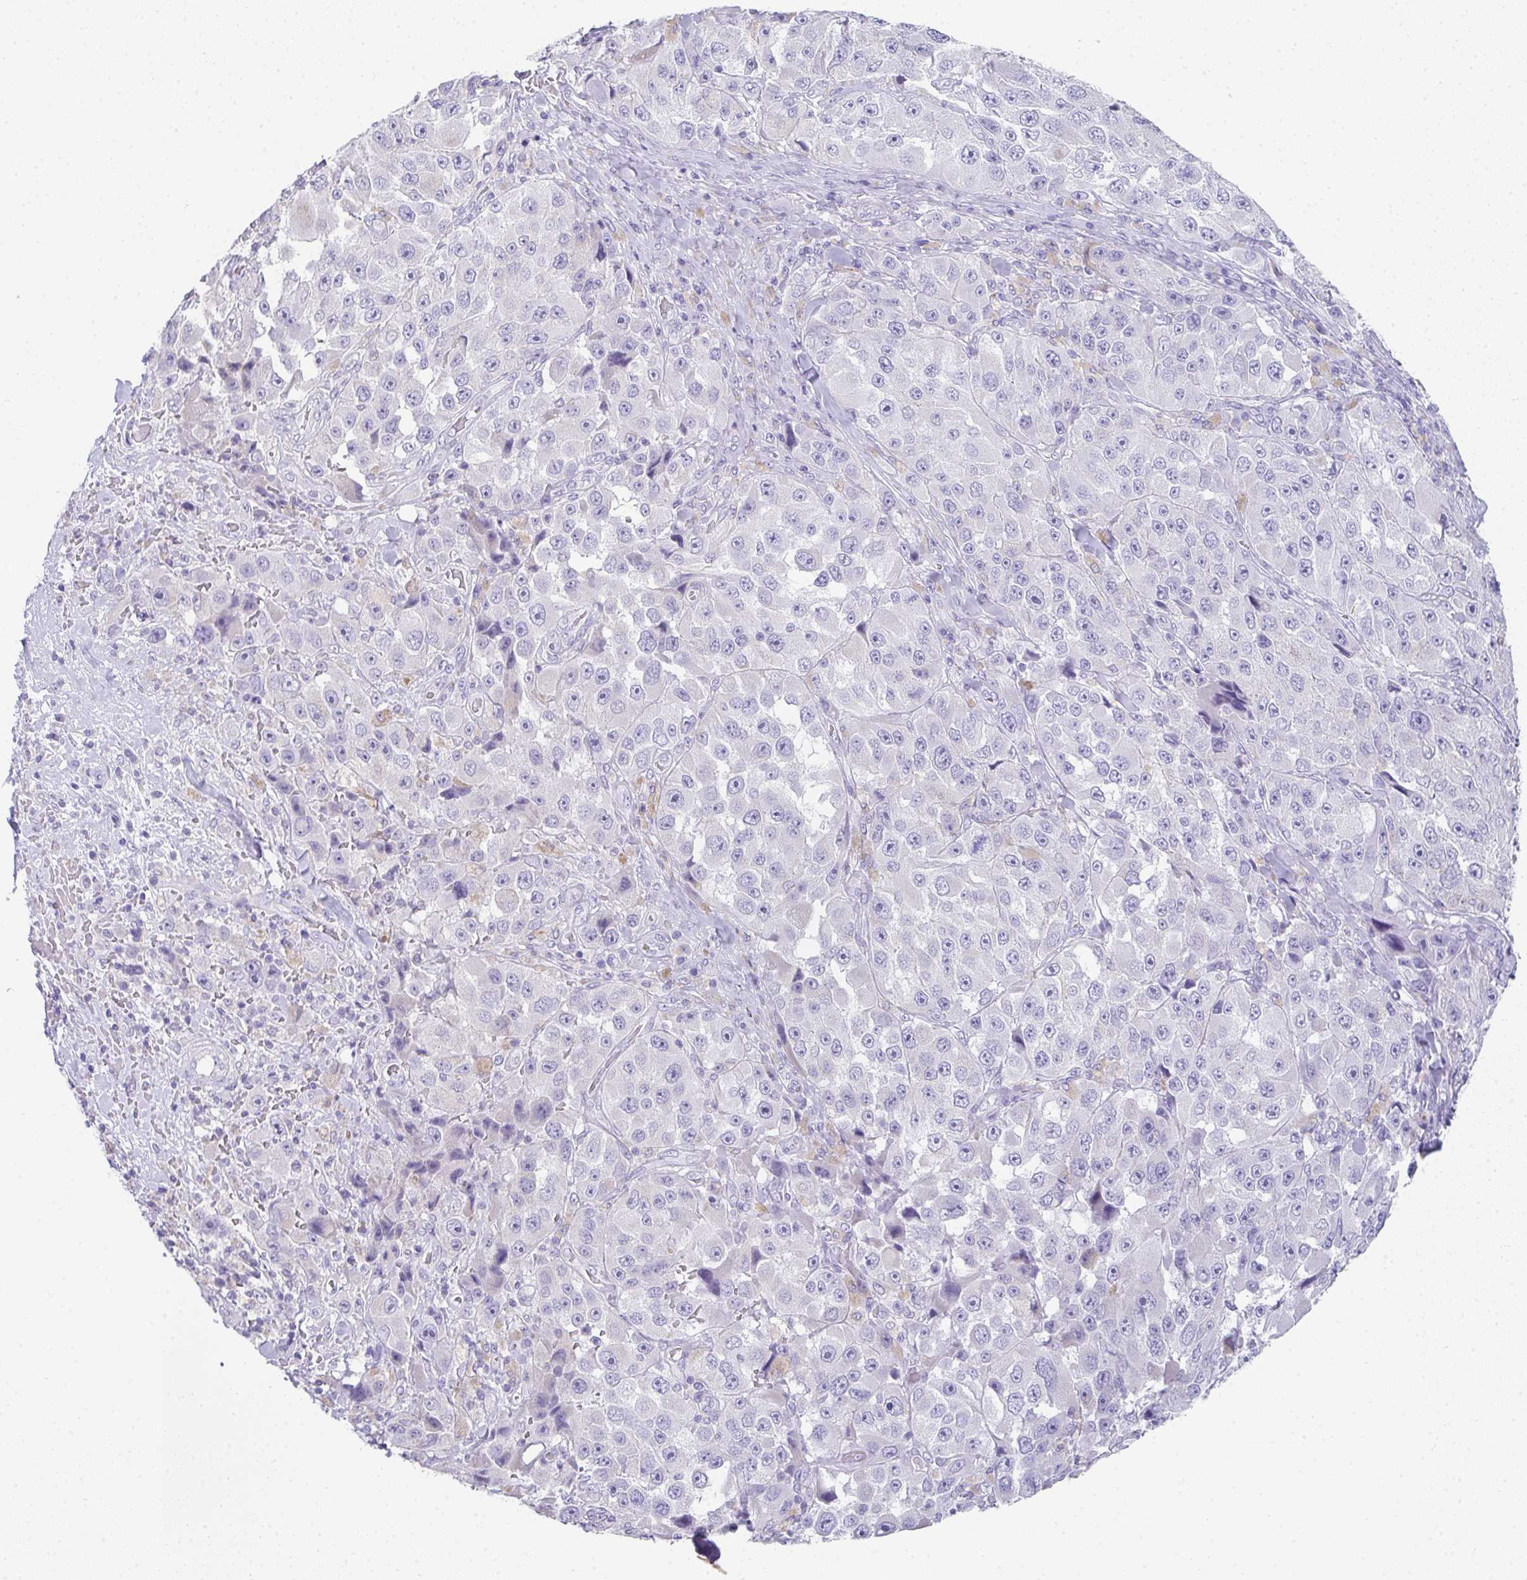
{"staining": {"intensity": "negative", "quantity": "none", "location": "none"}, "tissue": "melanoma", "cell_type": "Tumor cells", "image_type": "cancer", "snomed": [{"axis": "morphology", "description": "Malignant melanoma, Metastatic site"}, {"axis": "topography", "description": "Lymph node"}], "caption": "Tumor cells show no significant protein staining in malignant melanoma (metastatic site). (Brightfield microscopy of DAB (3,3'-diaminobenzidine) IHC at high magnification).", "gene": "RLF", "patient": {"sex": "male", "age": 62}}